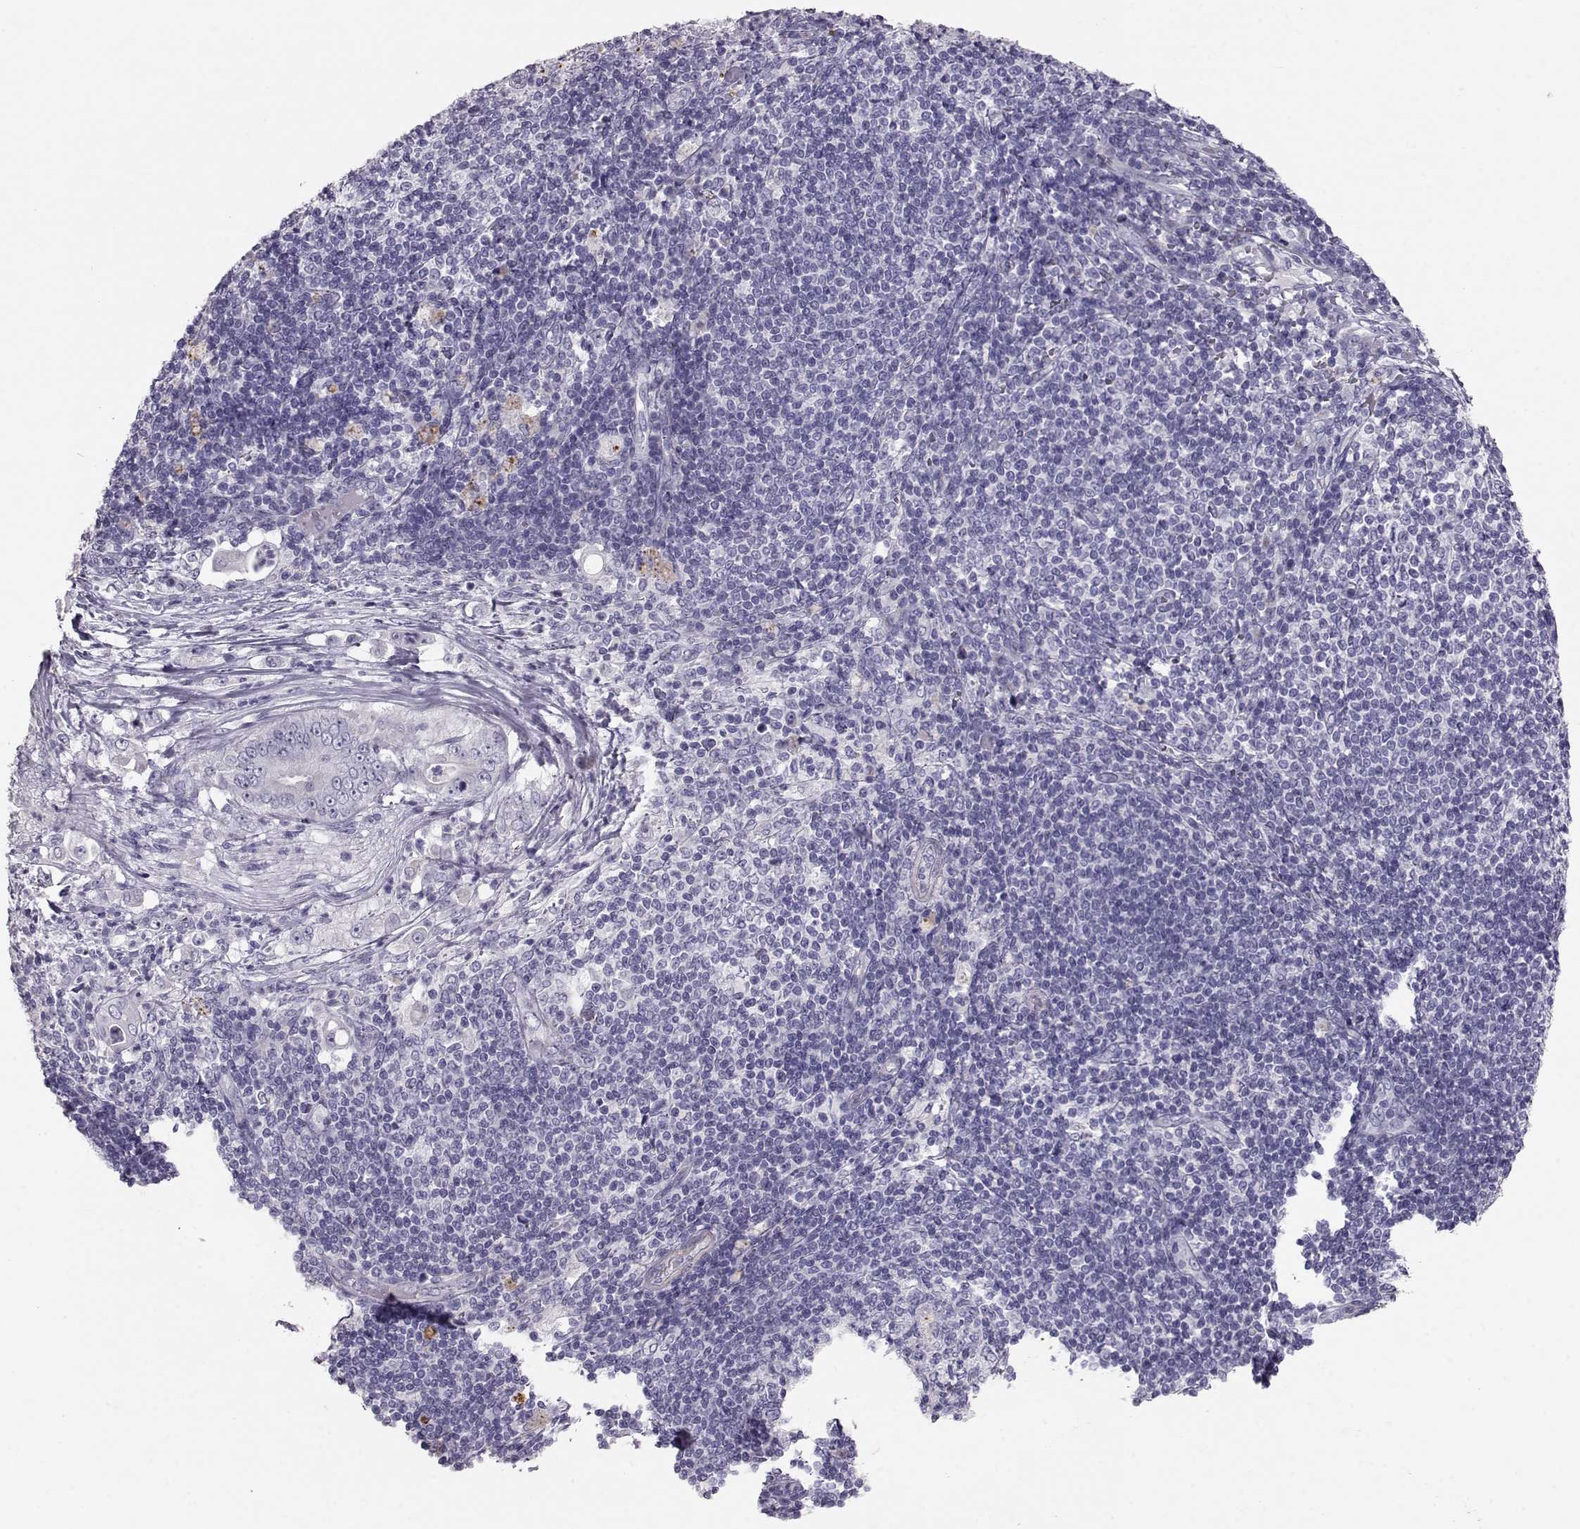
{"staining": {"intensity": "negative", "quantity": "none", "location": "none"}, "tissue": "pancreatic cancer", "cell_type": "Tumor cells", "image_type": "cancer", "snomed": [{"axis": "morphology", "description": "Adenocarcinoma, NOS"}, {"axis": "topography", "description": "Pancreas"}], "caption": "Tumor cells are negative for brown protein staining in pancreatic cancer.", "gene": "RD3", "patient": {"sex": "male", "age": 71}}